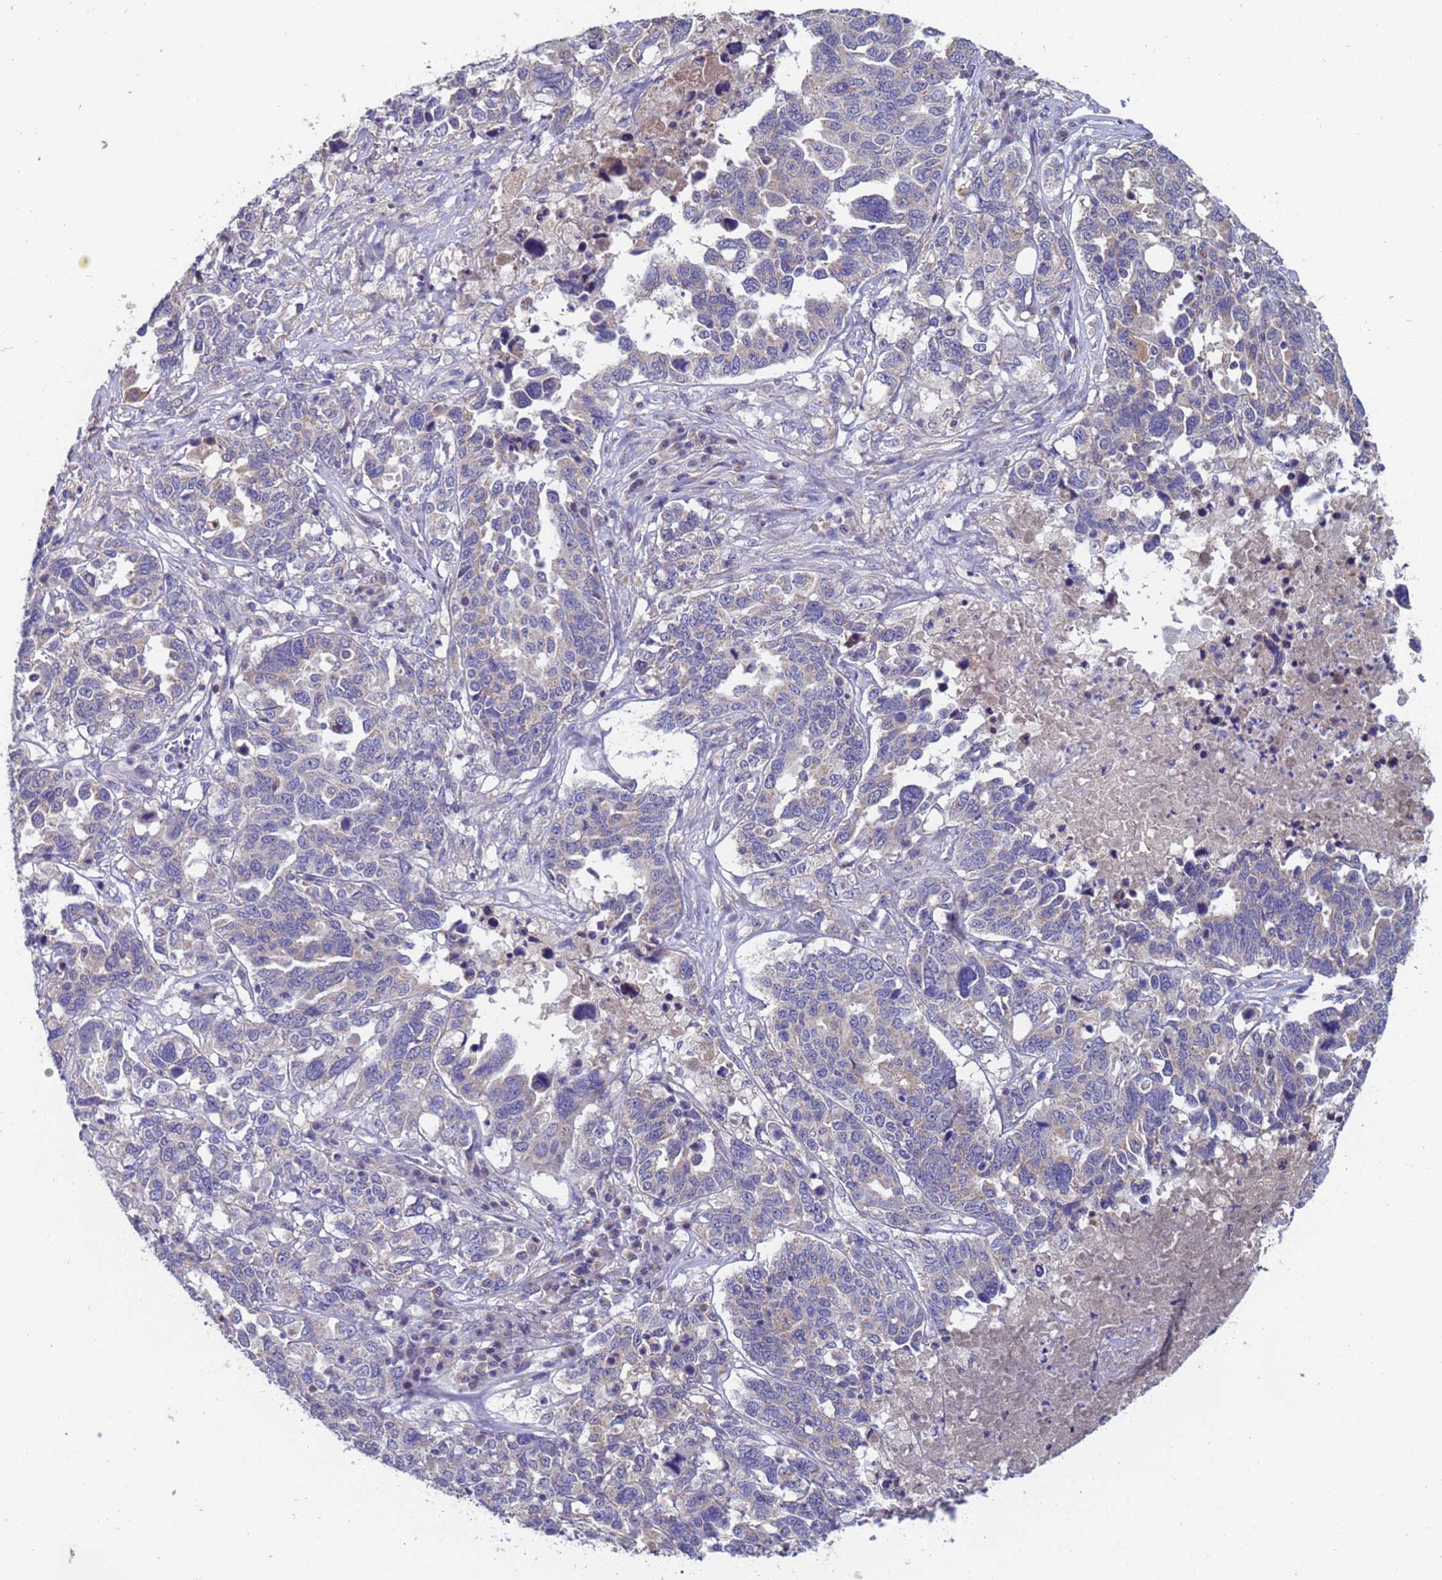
{"staining": {"intensity": "negative", "quantity": "none", "location": "none"}, "tissue": "ovarian cancer", "cell_type": "Tumor cells", "image_type": "cancer", "snomed": [{"axis": "morphology", "description": "Carcinoma, endometroid"}, {"axis": "topography", "description": "Ovary"}], "caption": "Tumor cells show no significant protein staining in ovarian cancer.", "gene": "IHO1", "patient": {"sex": "female", "age": 62}}